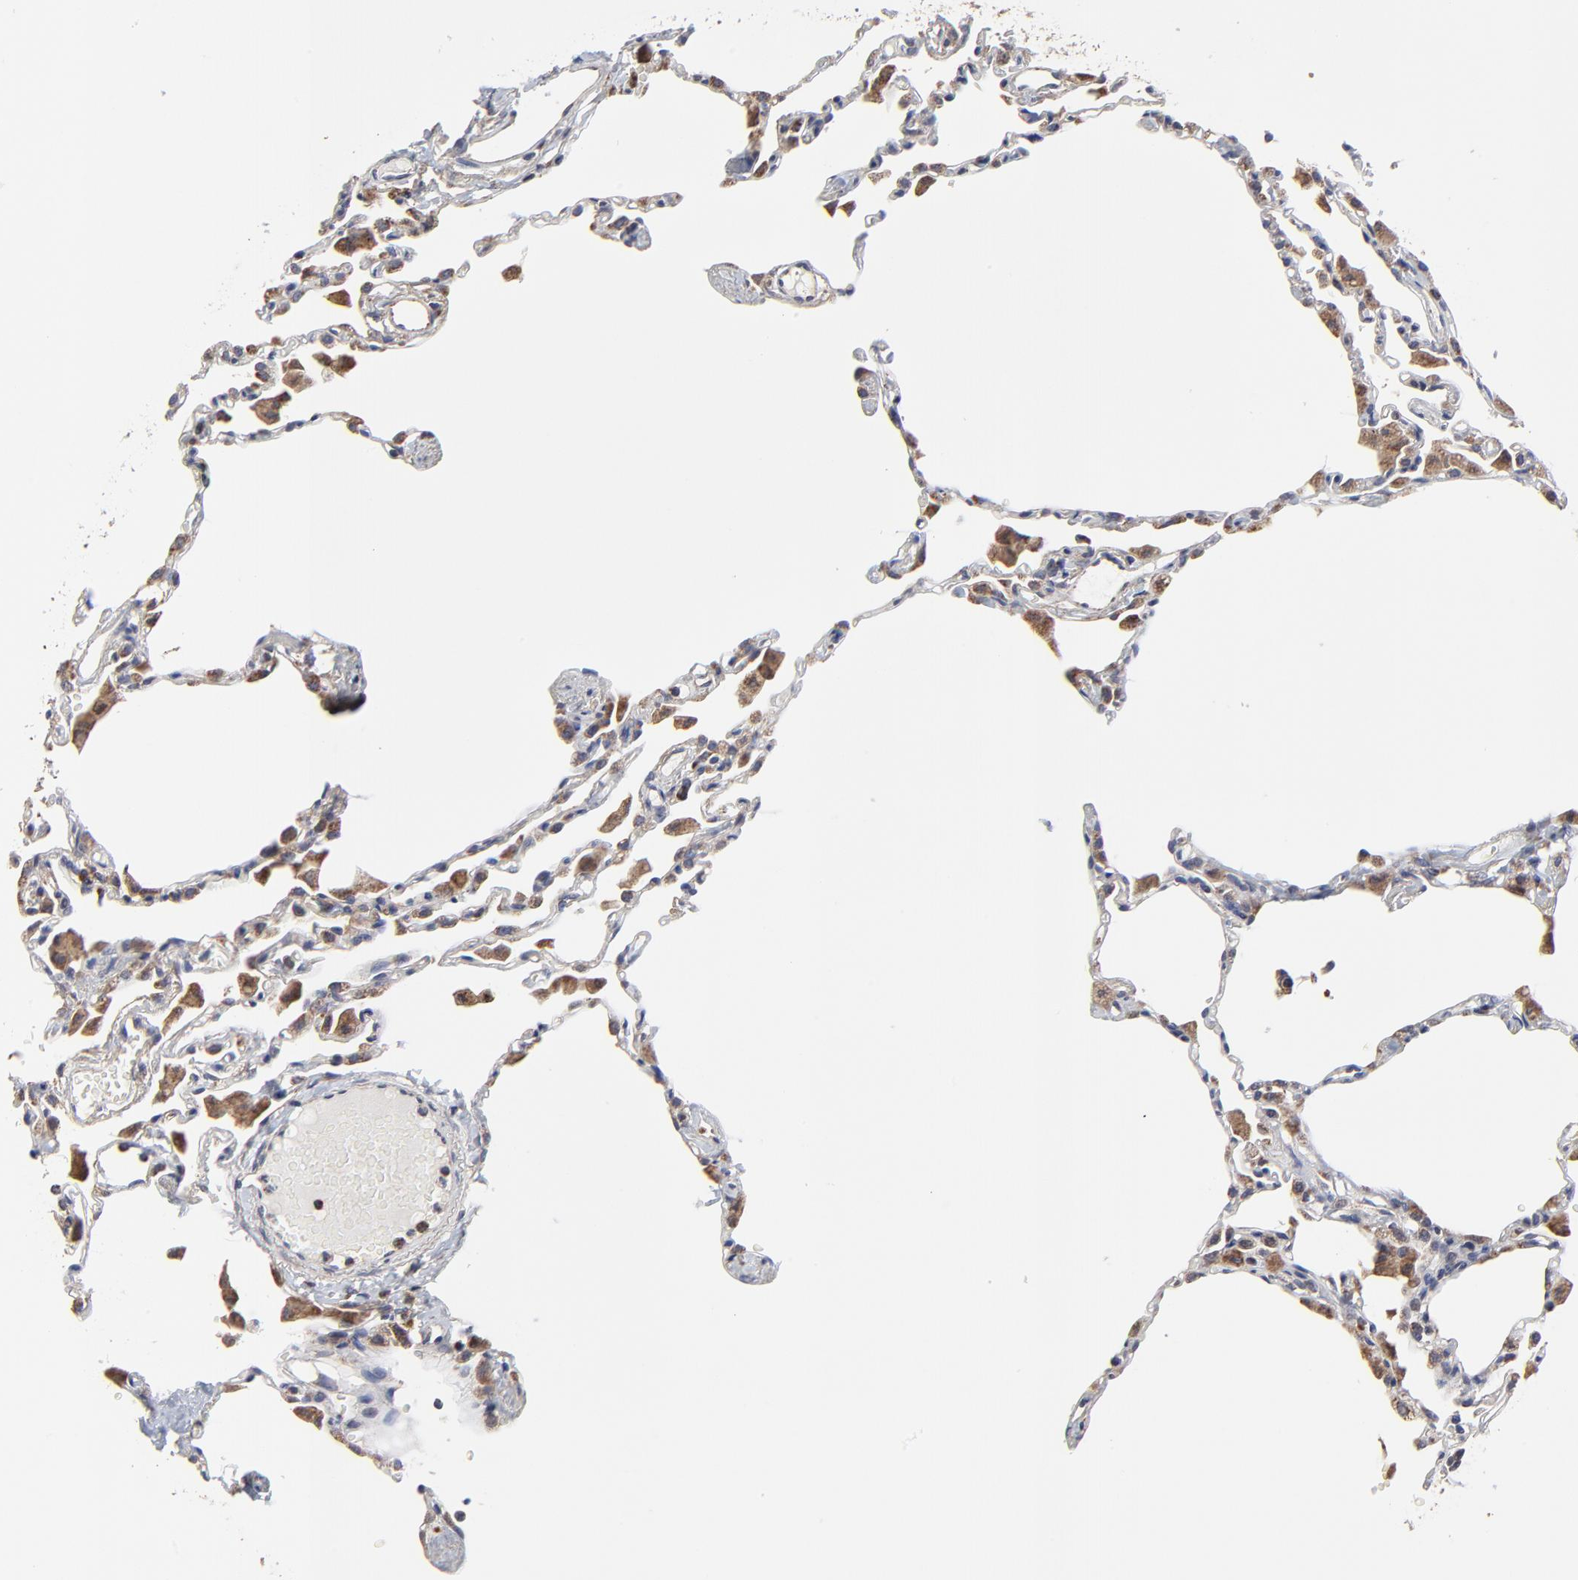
{"staining": {"intensity": "negative", "quantity": "none", "location": "none"}, "tissue": "lung", "cell_type": "Alveolar cells", "image_type": "normal", "snomed": [{"axis": "morphology", "description": "Normal tissue, NOS"}, {"axis": "topography", "description": "Lung"}], "caption": "Photomicrograph shows no protein staining in alveolar cells of normal lung. Brightfield microscopy of IHC stained with DAB (3,3'-diaminobenzidine) (brown) and hematoxylin (blue), captured at high magnification.", "gene": "ZNF550", "patient": {"sex": "female", "age": 49}}